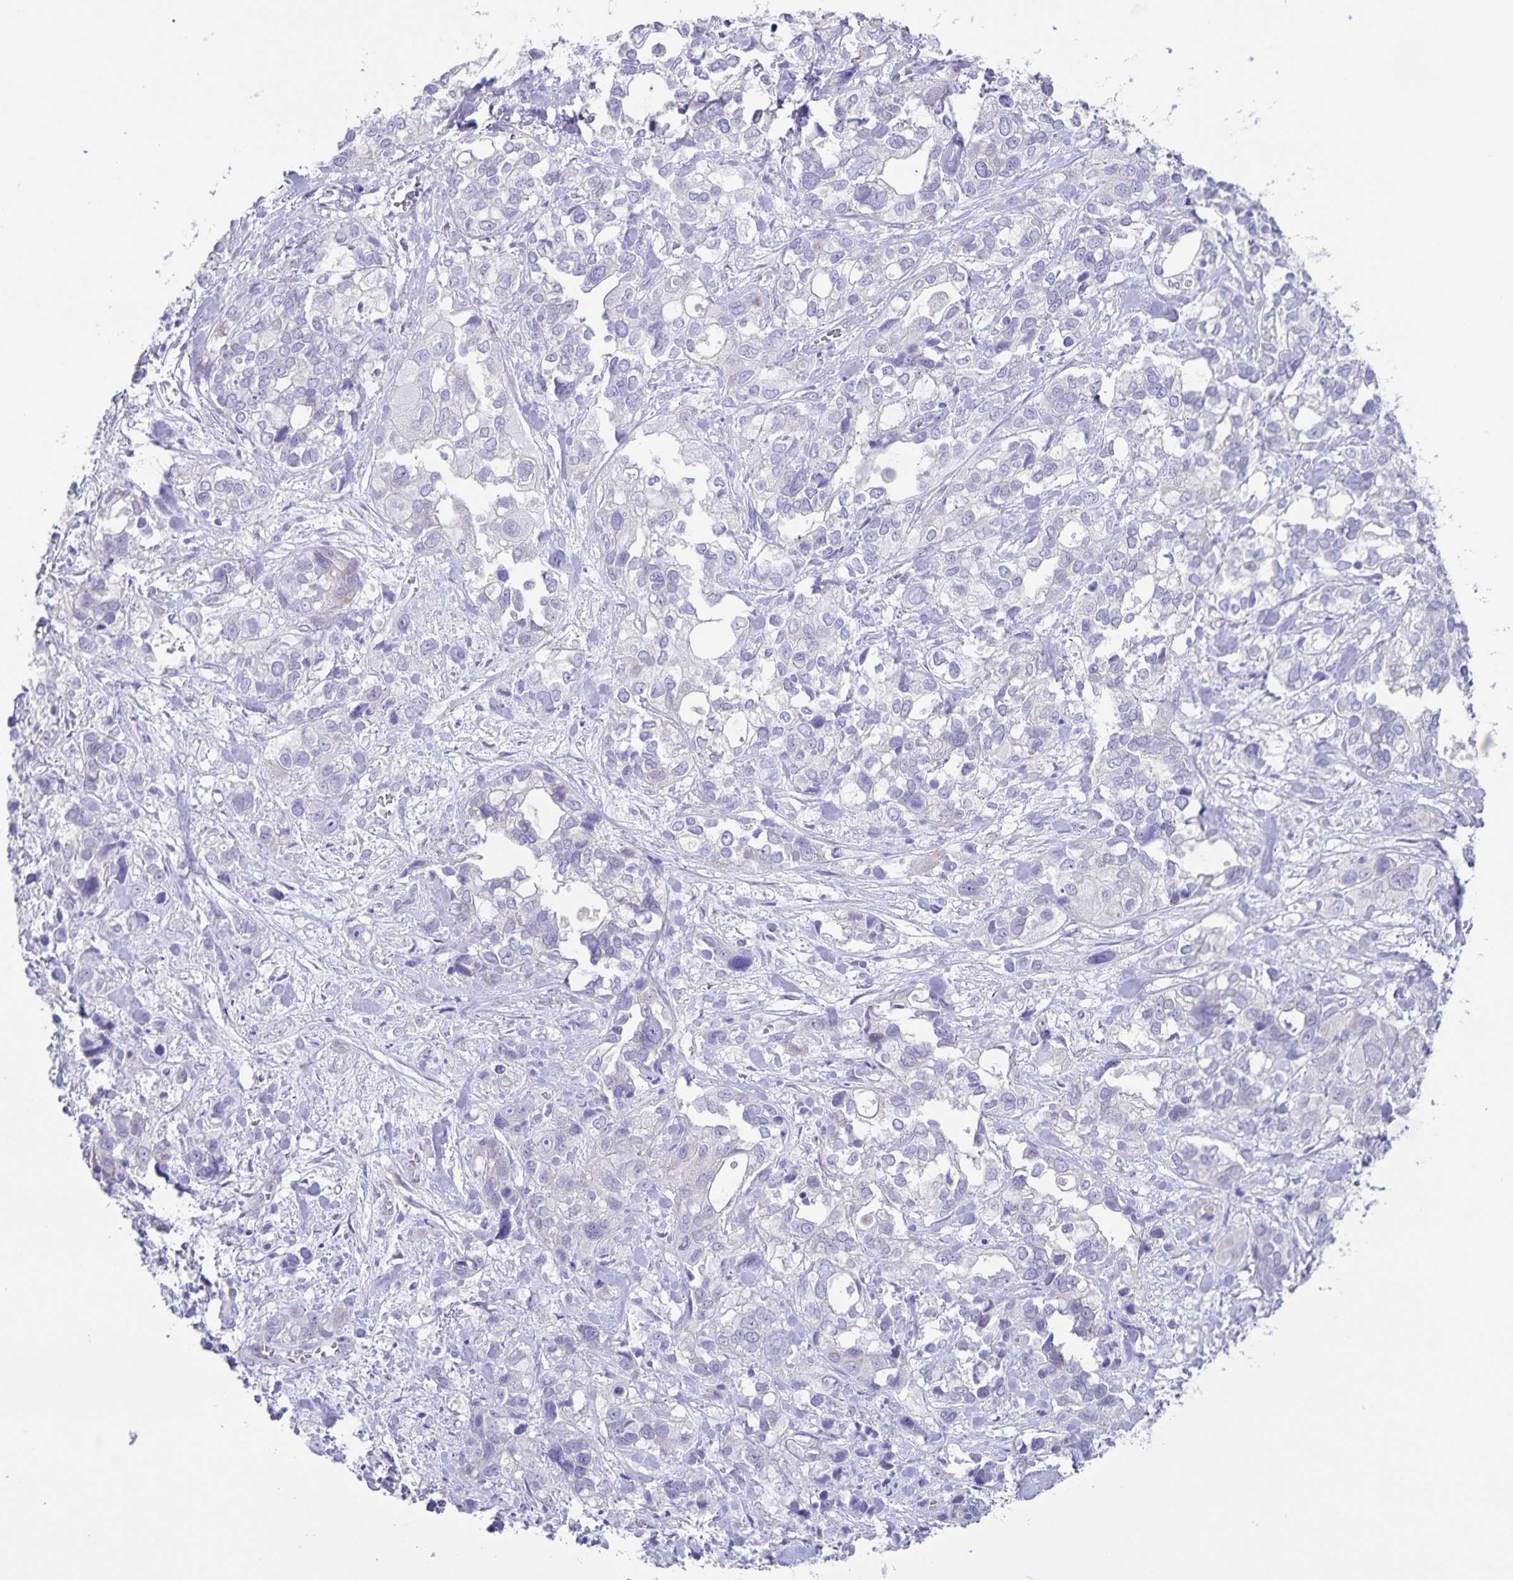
{"staining": {"intensity": "negative", "quantity": "none", "location": "none"}, "tissue": "stomach cancer", "cell_type": "Tumor cells", "image_type": "cancer", "snomed": [{"axis": "morphology", "description": "Adenocarcinoma, NOS"}, {"axis": "topography", "description": "Stomach, upper"}], "caption": "IHC photomicrograph of adenocarcinoma (stomach) stained for a protein (brown), which shows no expression in tumor cells.", "gene": "AQP4", "patient": {"sex": "female", "age": 81}}